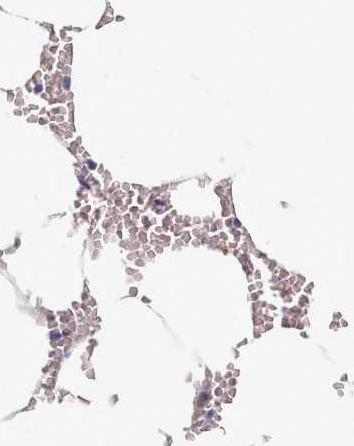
{"staining": {"intensity": "negative", "quantity": "none", "location": "none"}, "tissue": "bone marrow", "cell_type": "Hematopoietic cells", "image_type": "normal", "snomed": [{"axis": "morphology", "description": "Normal tissue, NOS"}, {"axis": "topography", "description": "Bone marrow"}], "caption": "The image exhibits no significant staining in hematopoietic cells of bone marrow.", "gene": "TYW1B", "patient": {"sex": "male", "age": 70}}